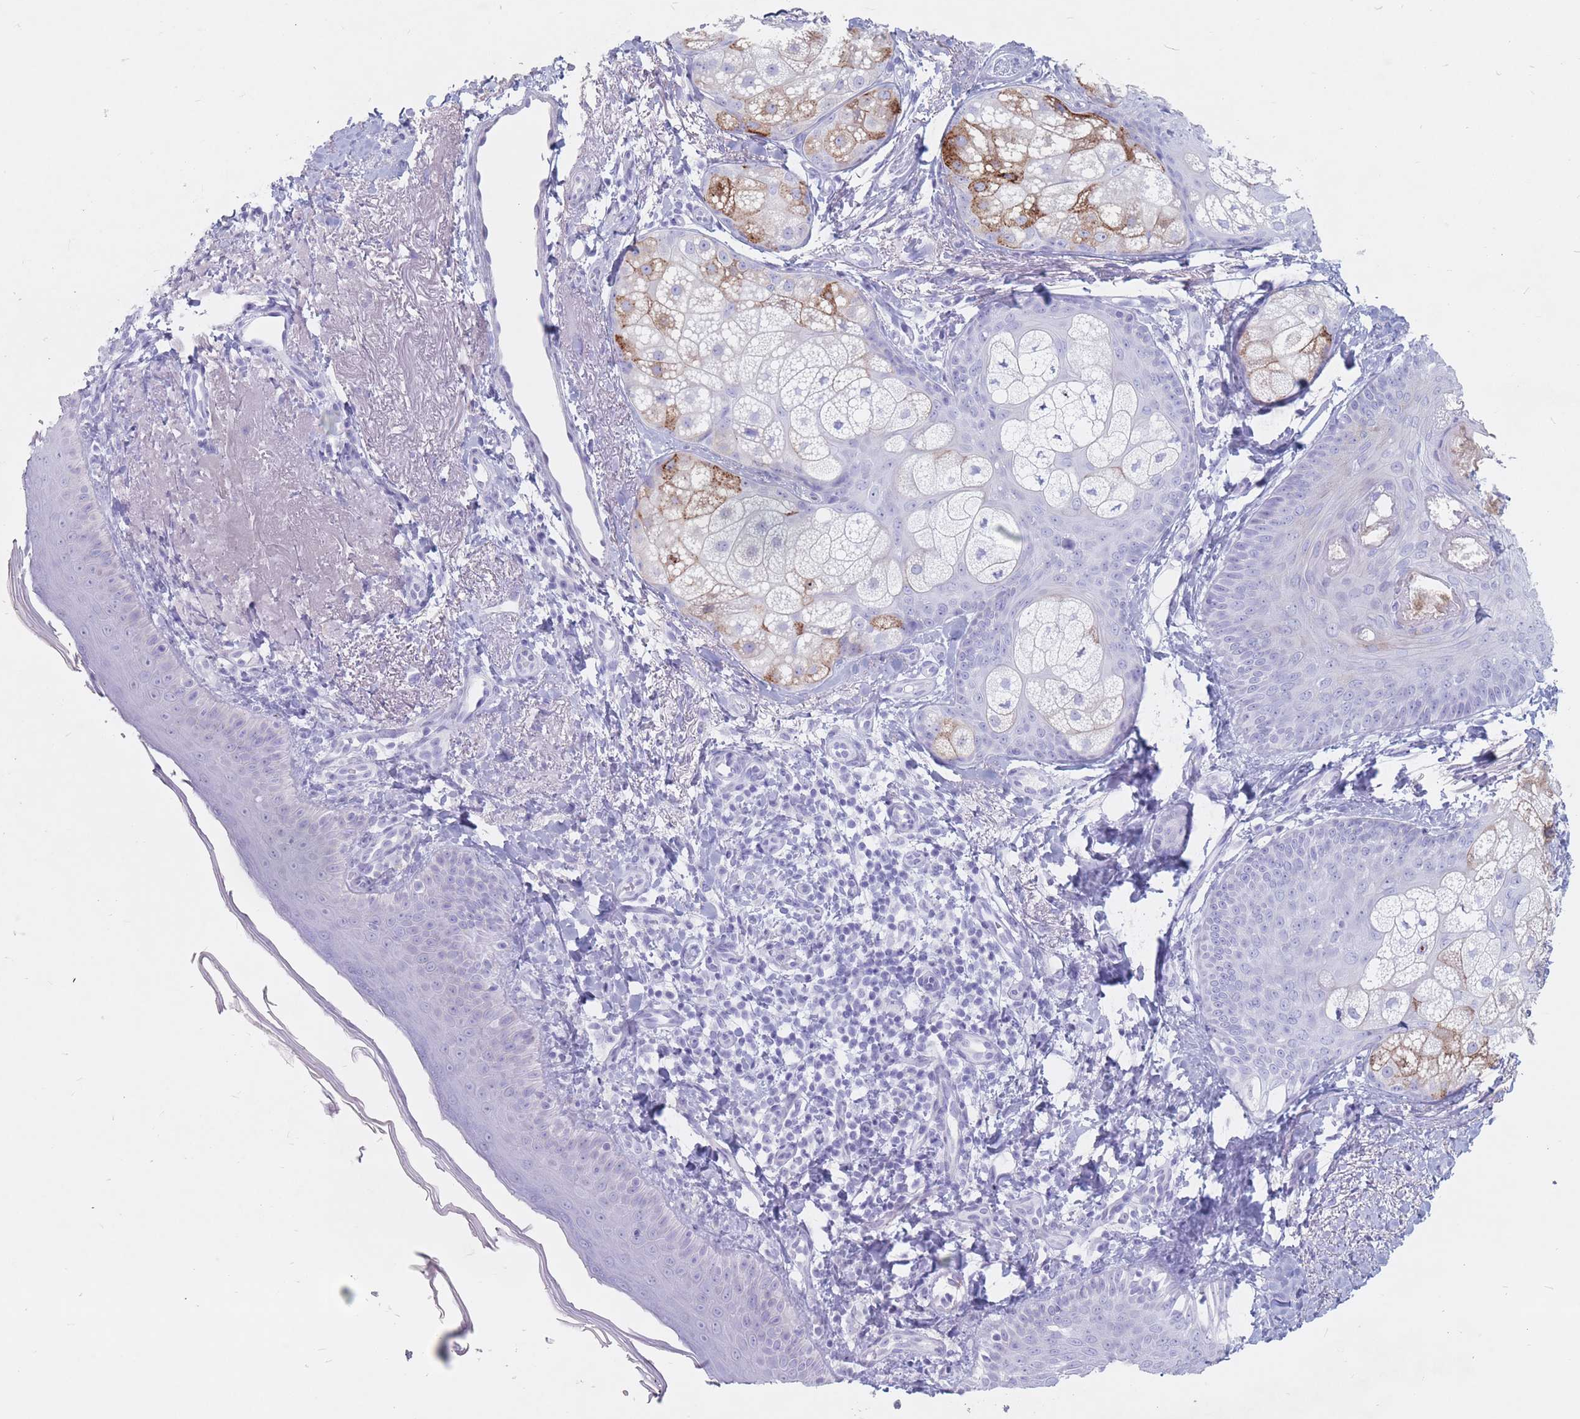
{"staining": {"intensity": "negative", "quantity": "none", "location": "none"}, "tissue": "skin", "cell_type": "Fibroblasts", "image_type": "normal", "snomed": [{"axis": "morphology", "description": "Normal tissue, NOS"}, {"axis": "topography", "description": "Skin"}], "caption": "Micrograph shows no significant protein positivity in fibroblasts of normal skin. (DAB (3,3'-diaminobenzidine) immunohistochemistry visualized using brightfield microscopy, high magnification).", "gene": "ST3GAL5", "patient": {"sex": "male", "age": 57}}